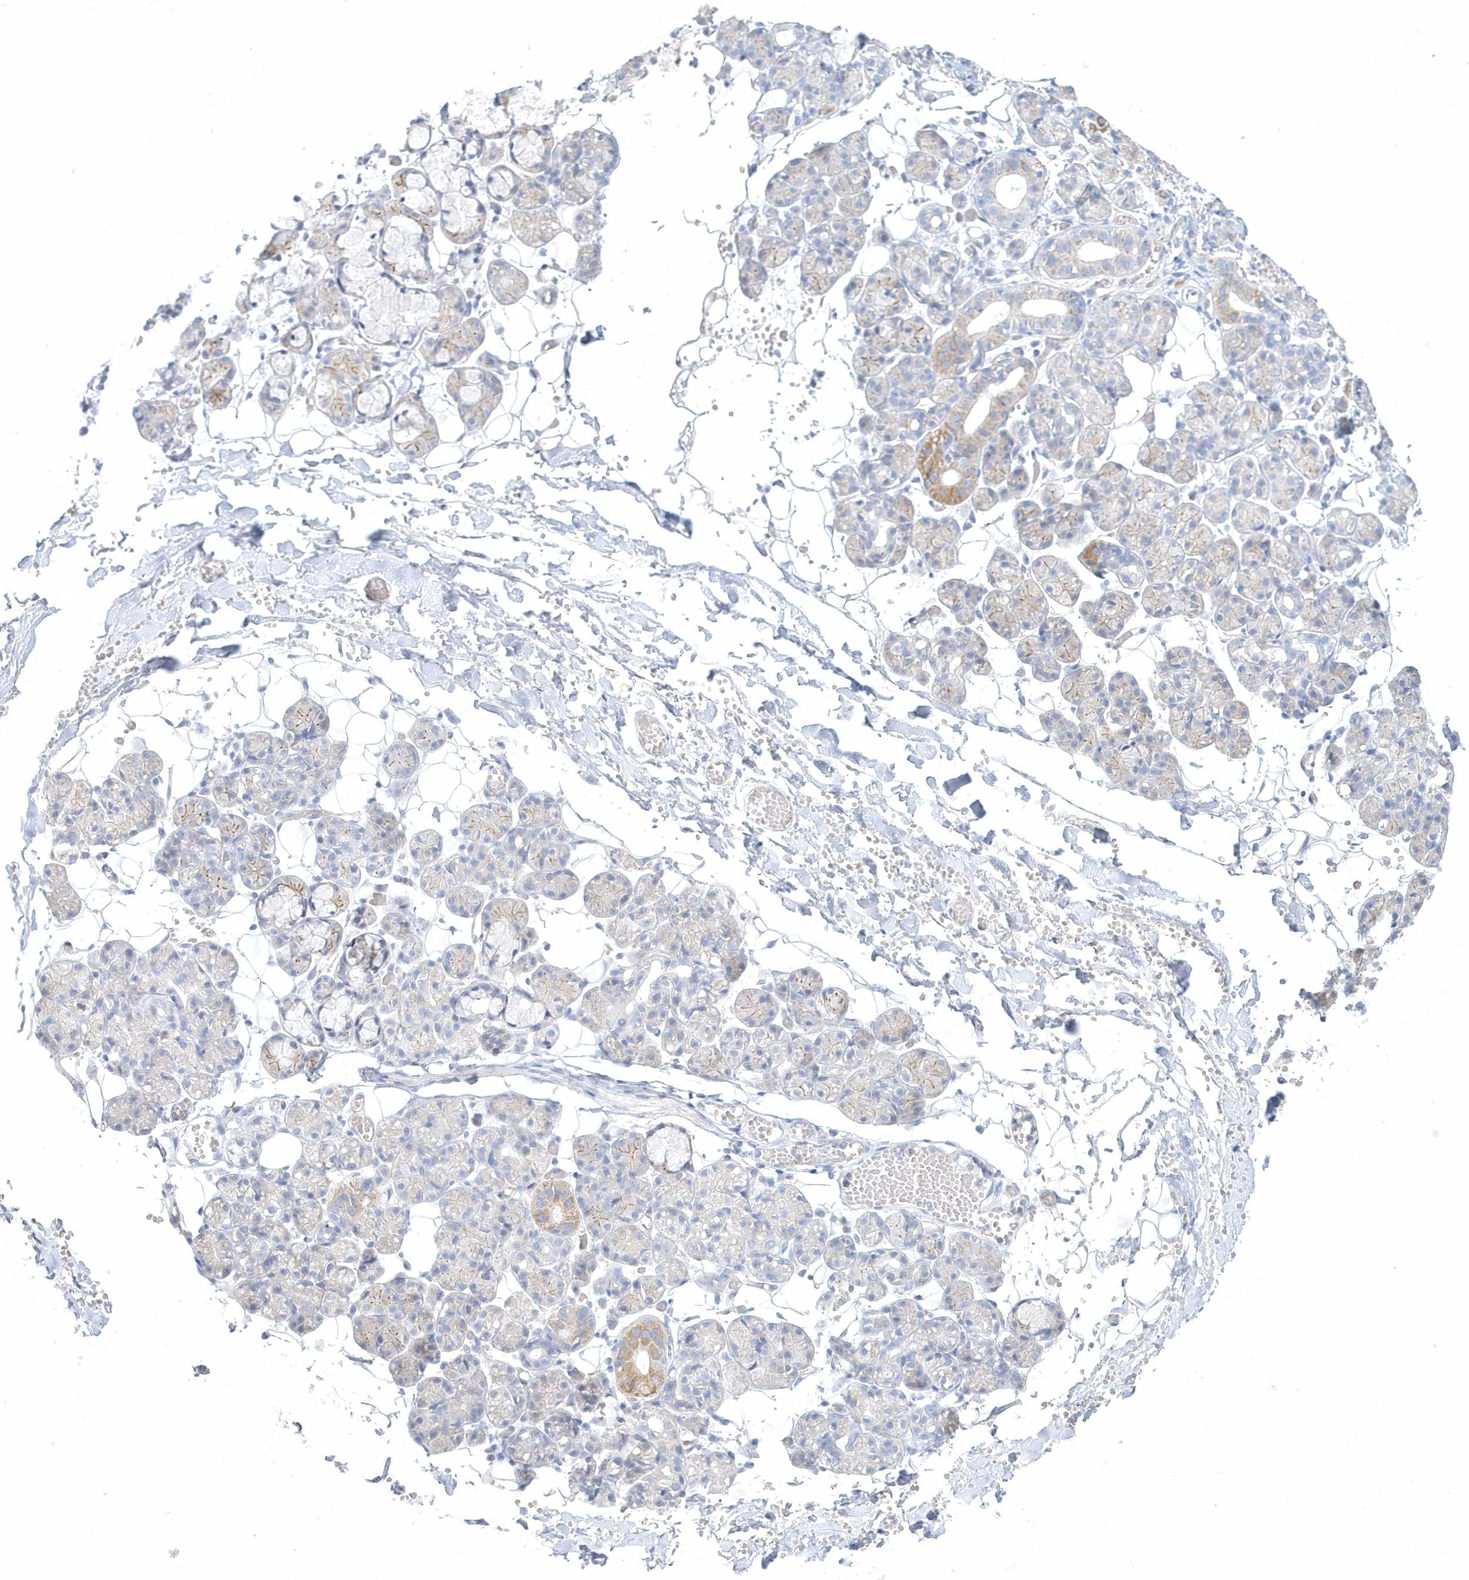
{"staining": {"intensity": "moderate", "quantity": "<25%", "location": "cytoplasmic/membranous"}, "tissue": "salivary gland", "cell_type": "Glandular cells", "image_type": "normal", "snomed": [{"axis": "morphology", "description": "Normal tissue, NOS"}, {"axis": "topography", "description": "Salivary gland"}], "caption": "This micrograph displays IHC staining of normal human salivary gland, with low moderate cytoplasmic/membranous positivity in about <25% of glandular cells.", "gene": "DNAH1", "patient": {"sex": "male", "age": 63}}